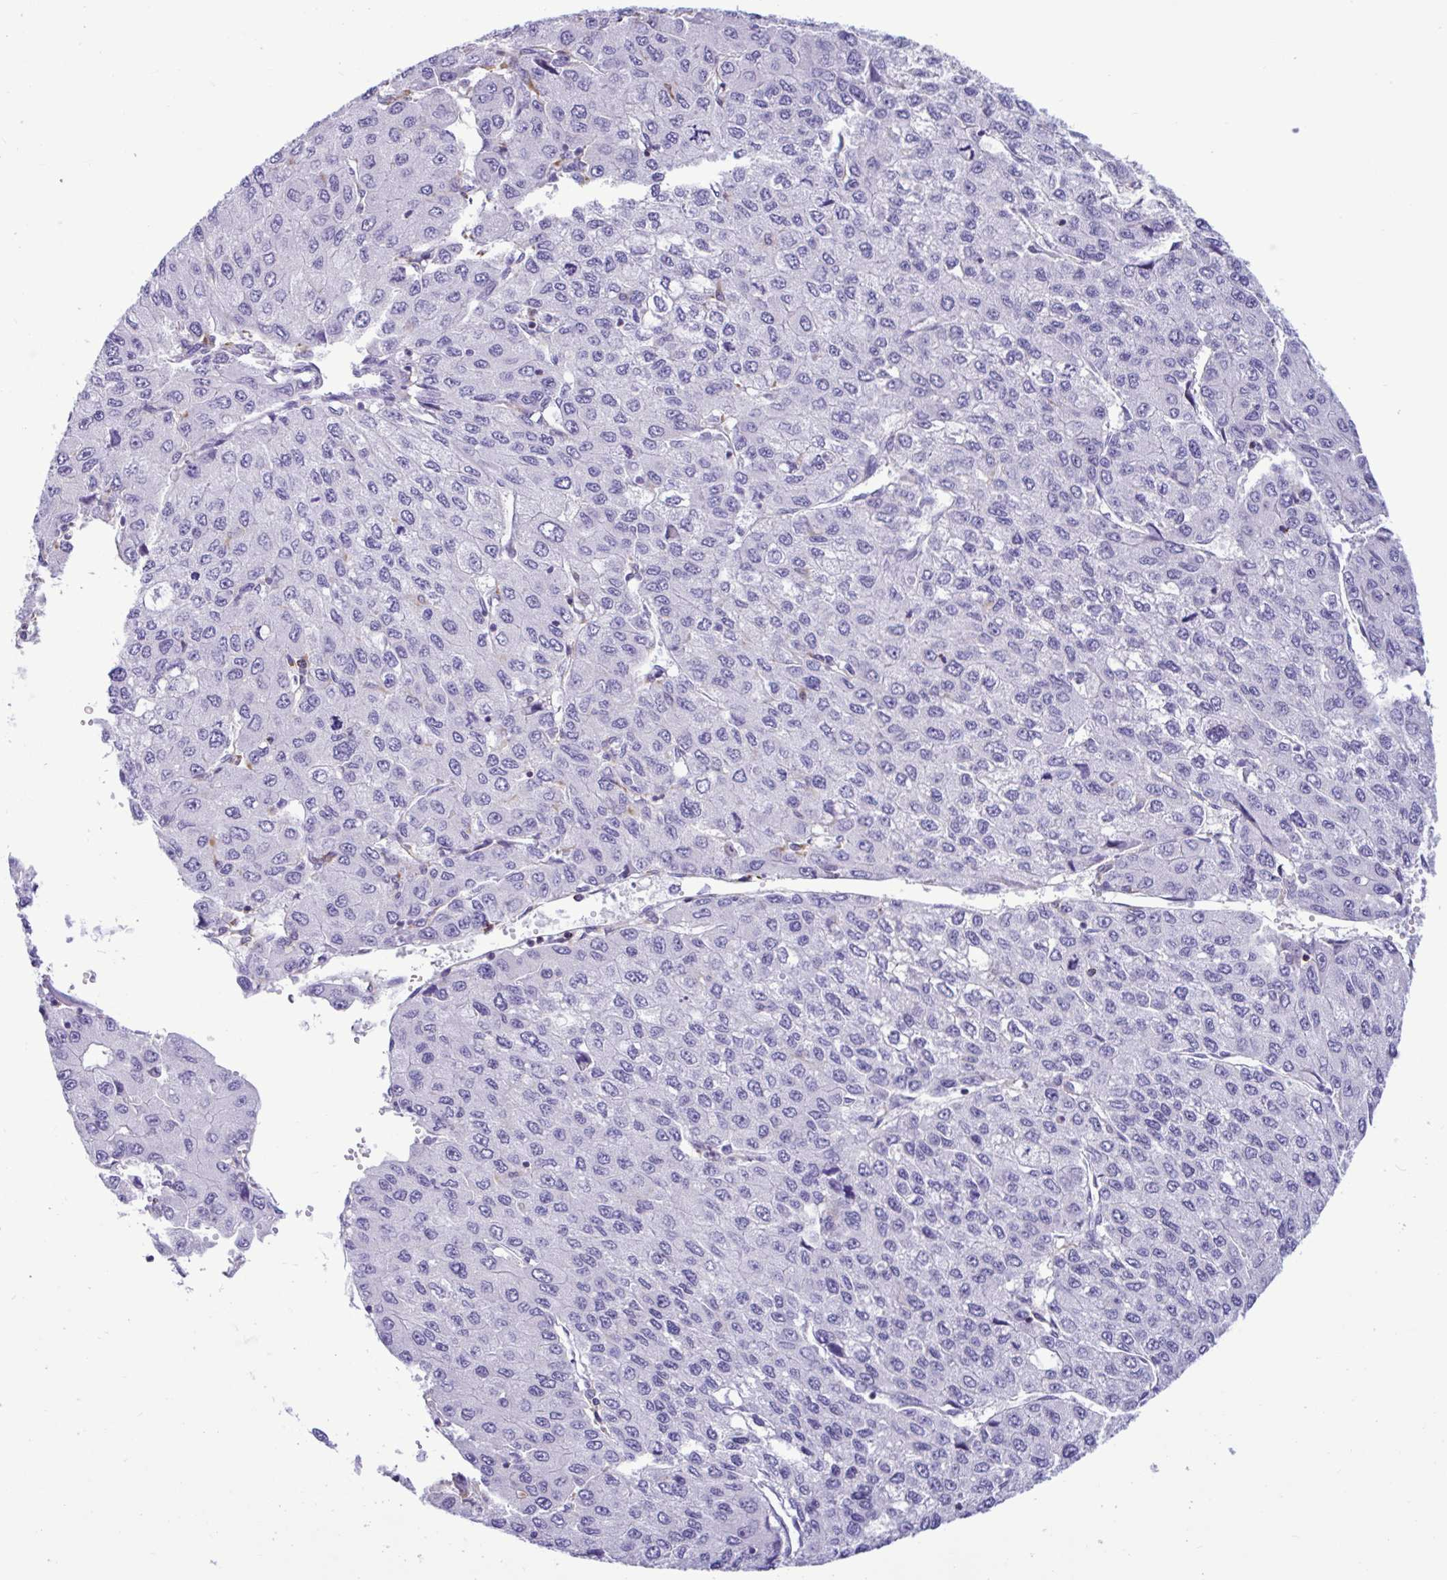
{"staining": {"intensity": "negative", "quantity": "none", "location": "none"}, "tissue": "liver cancer", "cell_type": "Tumor cells", "image_type": "cancer", "snomed": [{"axis": "morphology", "description": "Carcinoma, Hepatocellular, NOS"}, {"axis": "topography", "description": "Liver"}], "caption": "Immunohistochemistry (IHC) of human liver cancer reveals no expression in tumor cells. Brightfield microscopy of immunohistochemistry (IHC) stained with DAB (brown) and hematoxylin (blue), captured at high magnification.", "gene": "XCL1", "patient": {"sex": "female", "age": 66}}